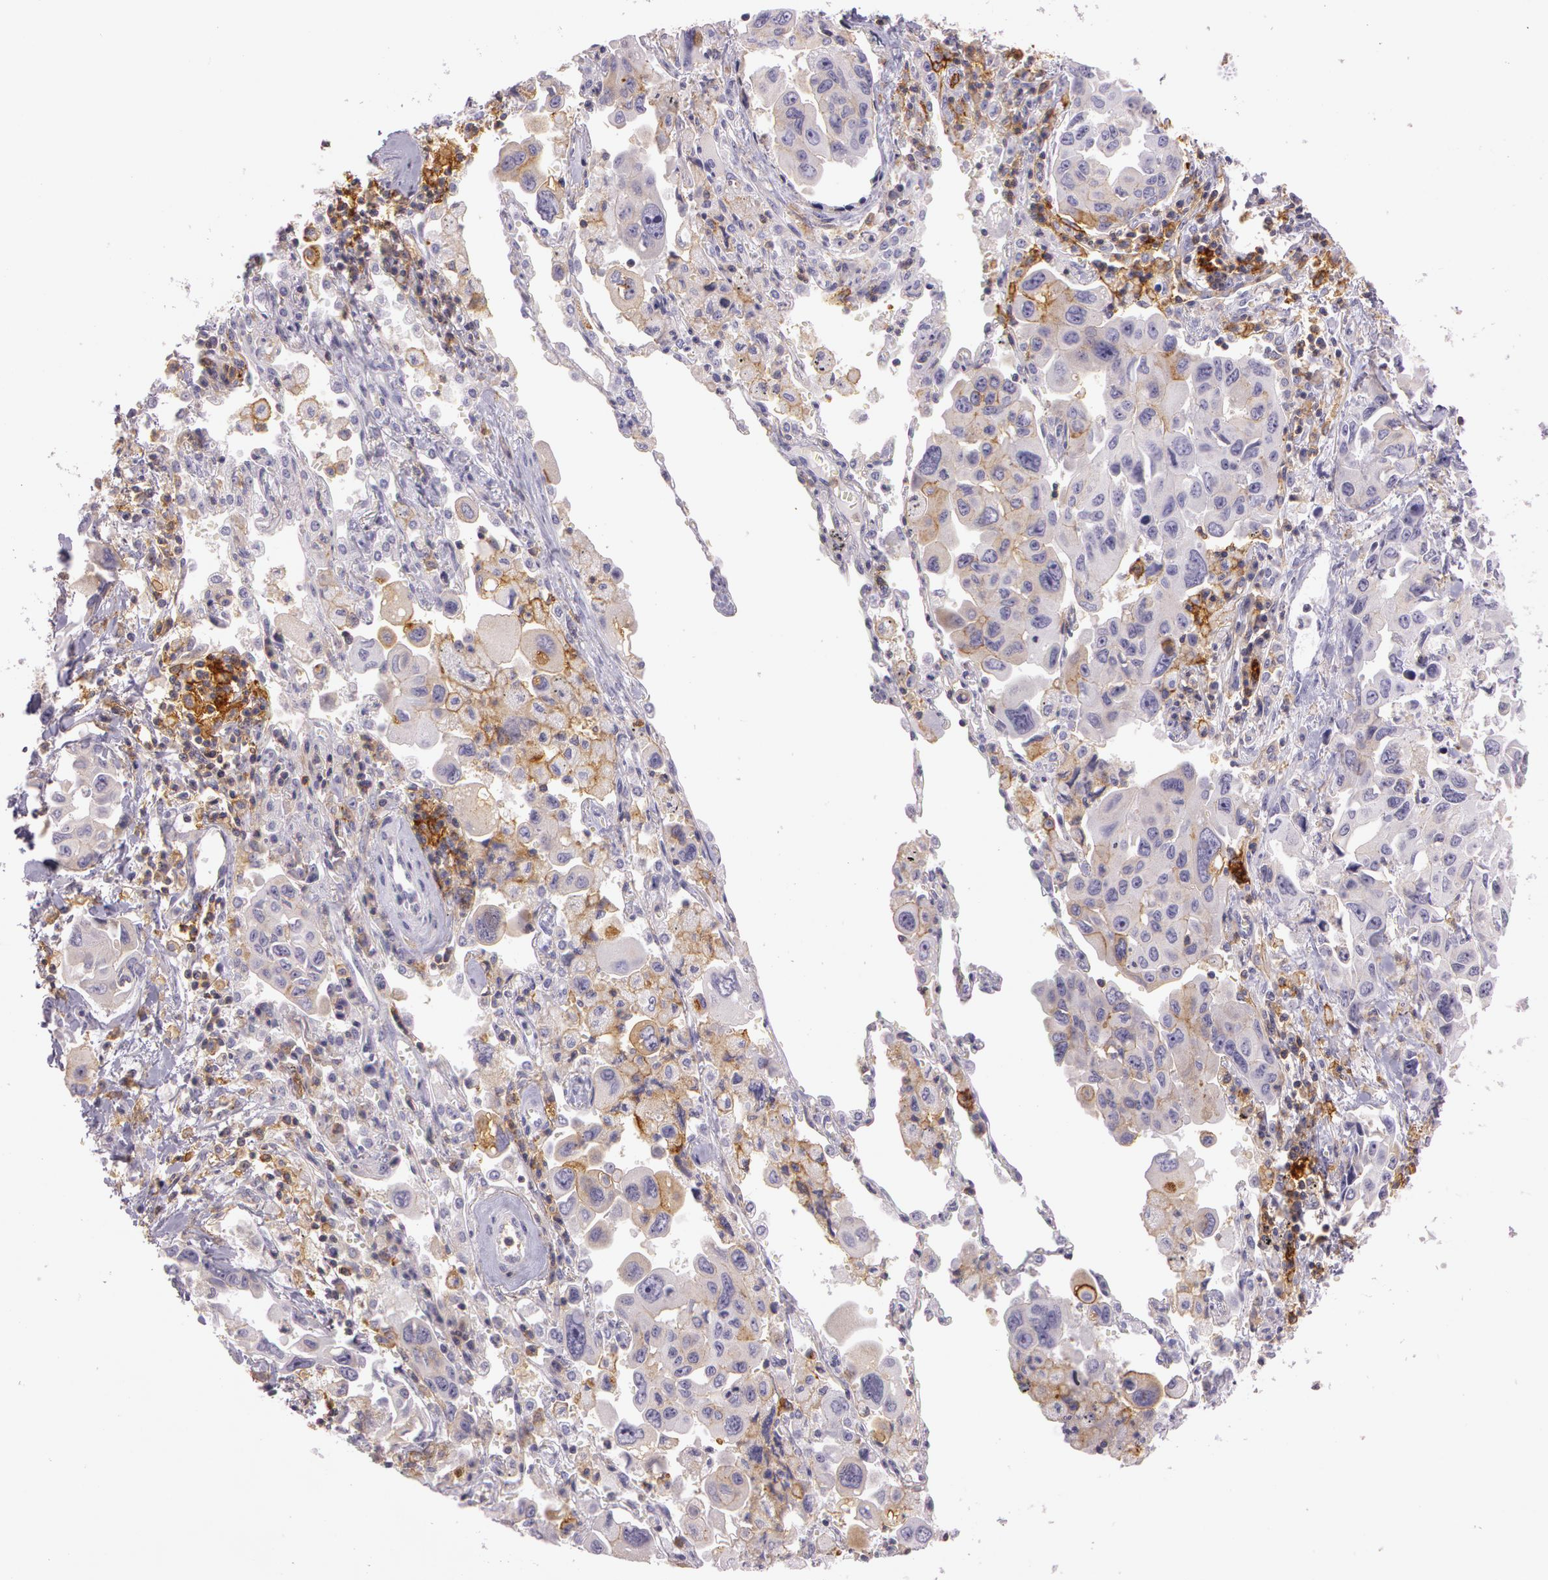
{"staining": {"intensity": "moderate", "quantity": "25%-75%", "location": "cytoplasmic/membranous"}, "tissue": "lung cancer", "cell_type": "Tumor cells", "image_type": "cancer", "snomed": [{"axis": "morphology", "description": "Adenocarcinoma, NOS"}, {"axis": "topography", "description": "Lung"}], "caption": "The image demonstrates a brown stain indicating the presence of a protein in the cytoplasmic/membranous of tumor cells in lung cancer (adenocarcinoma).", "gene": "LY75", "patient": {"sex": "male", "age": 64}}